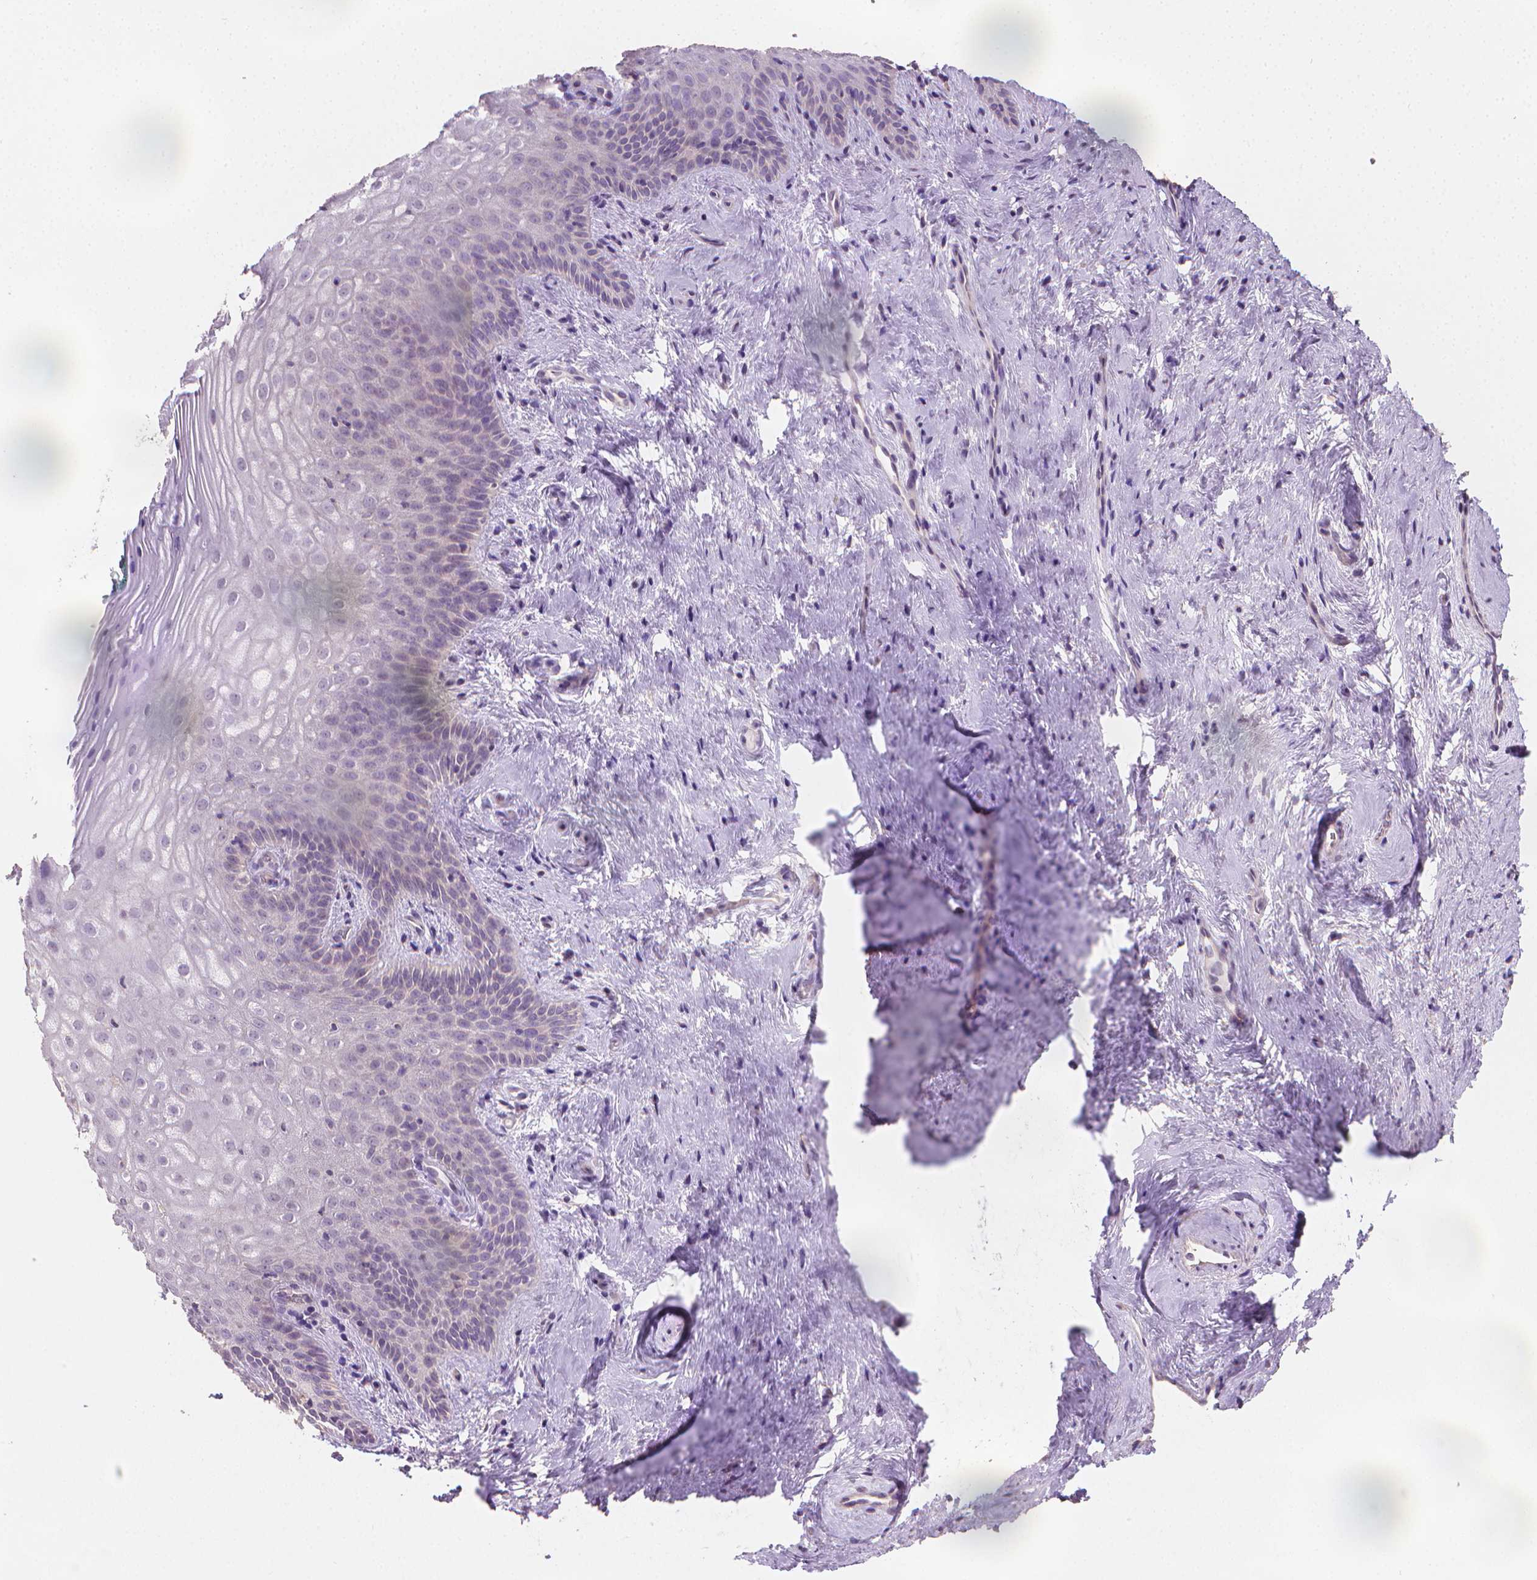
{"staining": {"intensity": "negative", "quantity": "none", "location": "none"}, "tissue": "vagina", "cell_type": "Squamous epithelial cells", "image_type": "normal", "snomed": [{"axis": "morphology", "description": "Normal tissue, NOS"}, {"axis": "topography", "description": "Vagina"}], "caption": "Squamous epithelial cells show no significant expression in benign vagina.", "gene": "CATIP", "patient": {"sex": "female", "age": 45}}